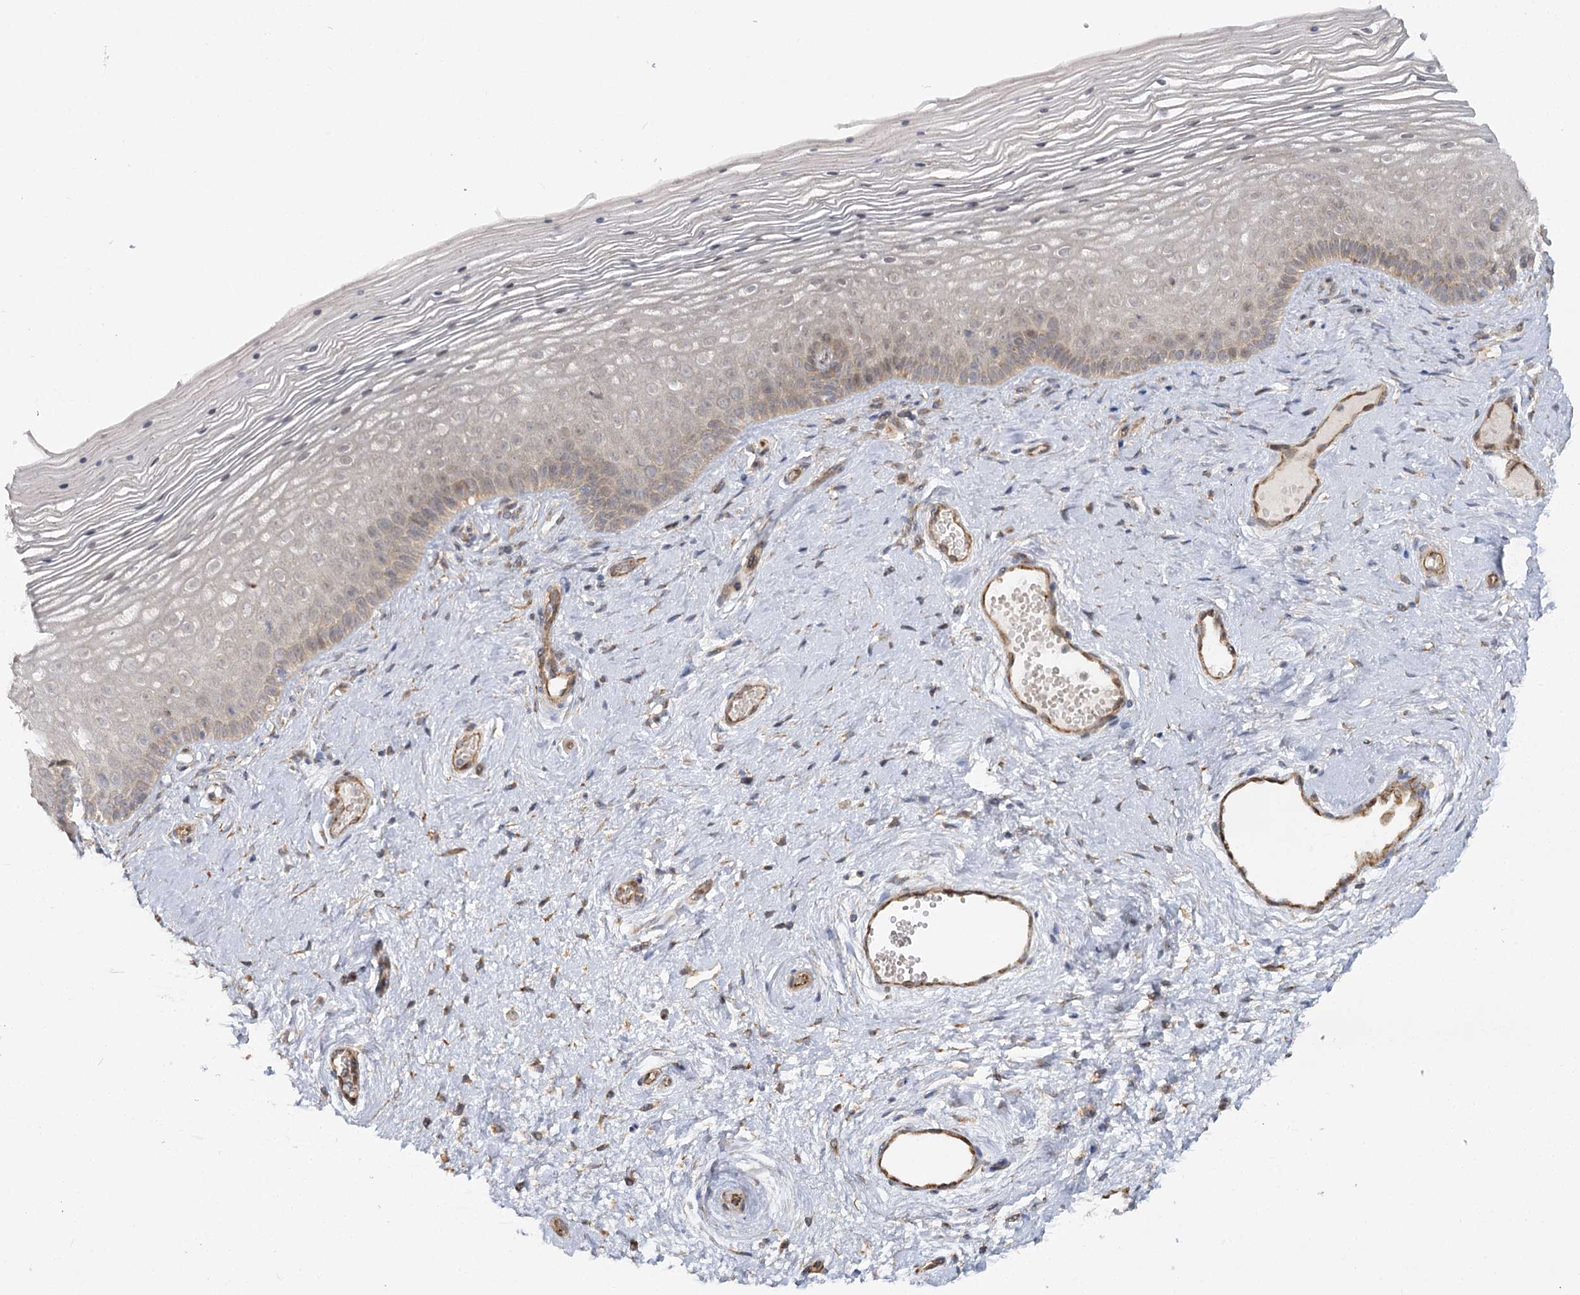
{"staining": {"intensity": "weak", "quantity": ">75%", "location": "cytoplasmic/membranous,nuclear"}, "tissue": "vagina", "cell_type": "Squamous epithelial cells", "image_type": "normal", "snomed": [{"axis": "morphology", "description": "Normal tissue, NOS"}, {"axis": "topography", "description": "Vagina"}], "caption": "Immunohistochemistry staining of normal vagina, which exhibits low levels of weak cytoplasmic/membranous,nuclear expression in approximately >75% of squamous epithelial cells indicating weak cytoplasmic/membranous,nuclear protein expression. The staining was performed using DAB (brown) for protein detection and nuclei were counterstained in hematoxylin (blue).", "gene": "TBC1D9B", "patient": {"sex": "female", "age": 46}}